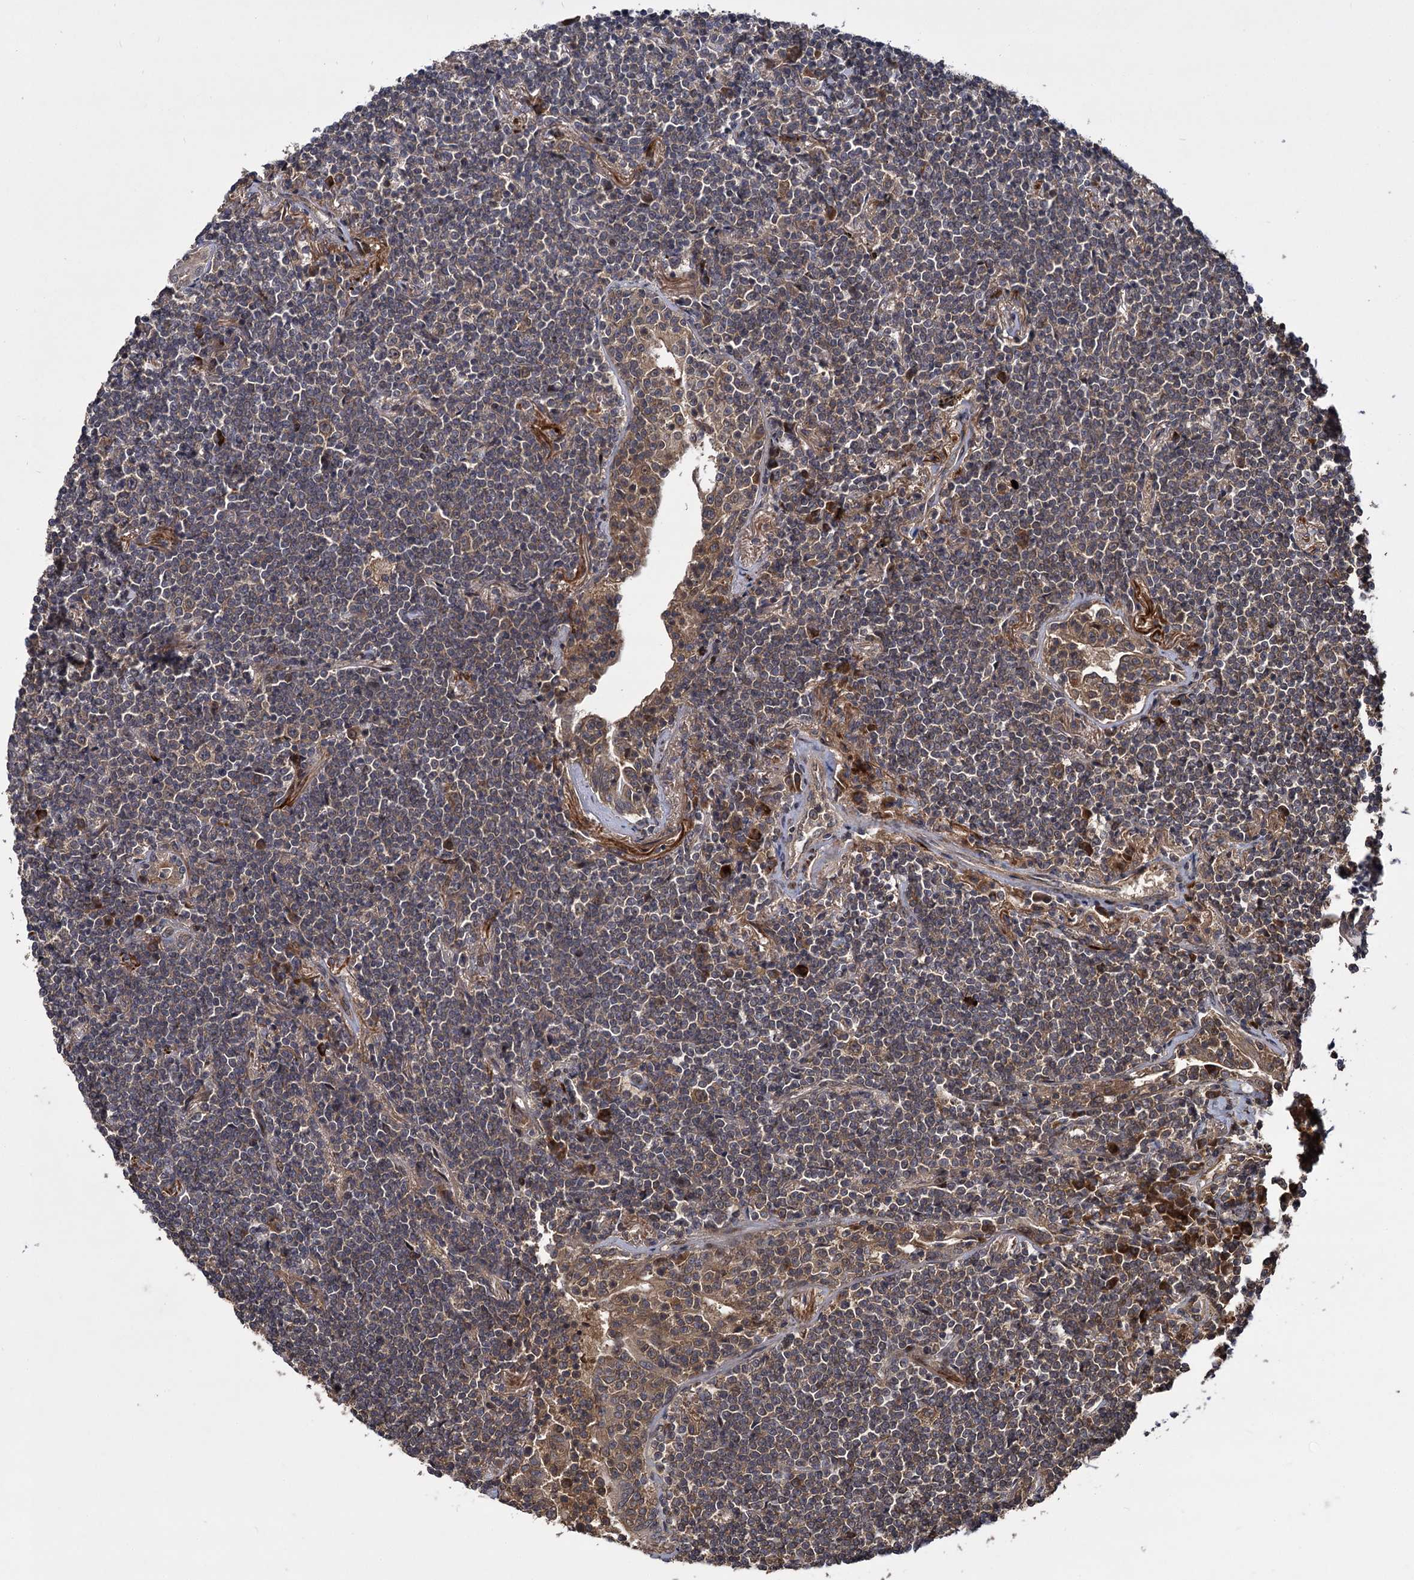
{"staining": {"intensity": "weak", "quantity": ">75%", "location": "cytoplasmic/membranous"}, "tissue": "lymphoma", "cell_type": "Tumor cells", "image_type": "cancer", "snomed": [{"axis": "morphology", "description": "Malignant lymphoma, non-Hodgkin's type, Low grade"}, {"axis": "topography", "description": "Lung"}], "caption": "Protein staining demonstrates weak cytoplasmic/membranous expression in about >75% of tumor cells in lymphoma. Nuclei are stained in blue.", "gene": "INPPL1", "patient": {"sex": "female", "age": 71}}